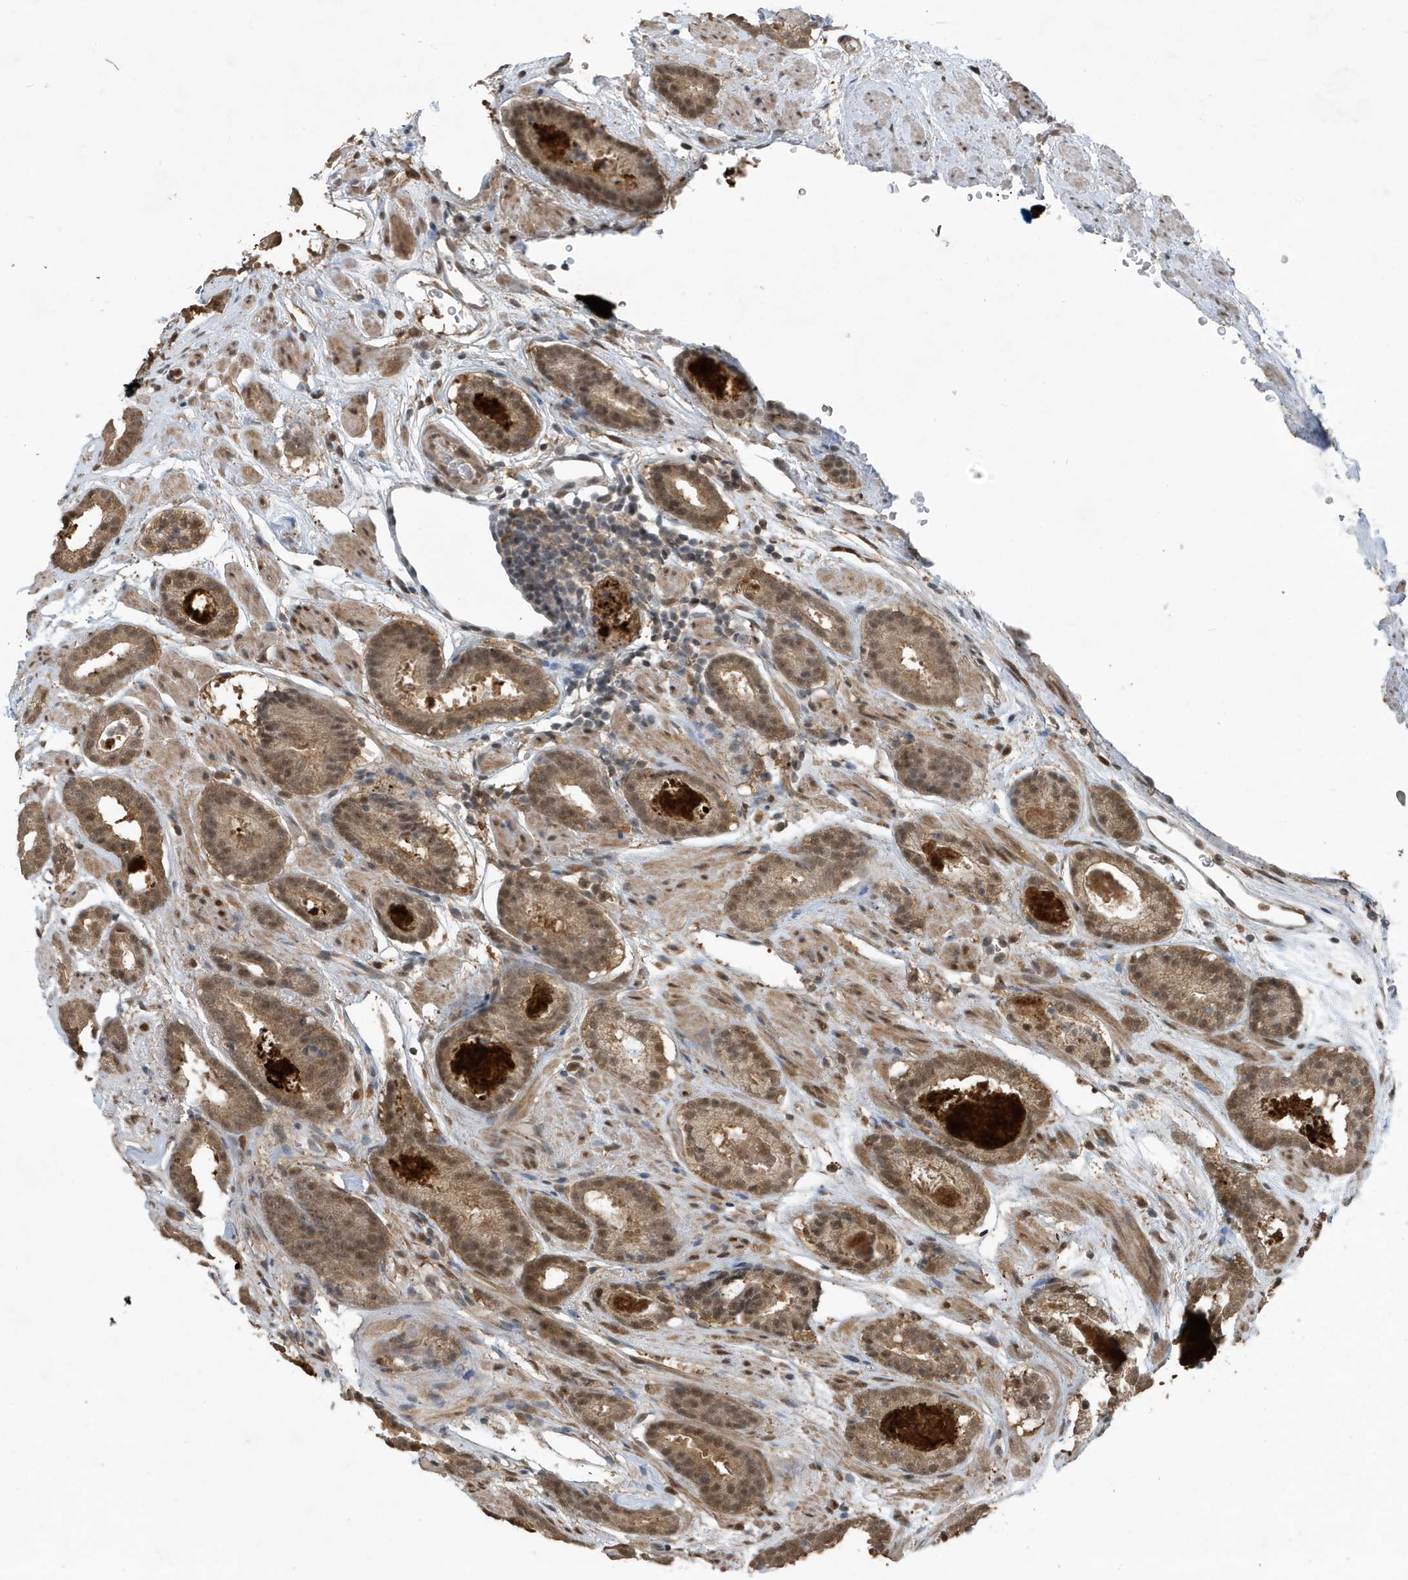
{"staining": {"intensity": "moderate", "quantity": ">75%", "location": "cytoplasmic/membranous,nuclear"}, "tissue": "prostate cancer", "cell_type": "Tumor cells", "image_type": "cancer", "snomed": [{"axis": "morphology", "description": "Adenocarcinoma, Low grade"}, {"axis": "topography", "description": "Prostate"}], "caption": "The image shows staining of prostate adenocarcinoma (low-grade), revealing moderate cytoplasmic/membranous and nuclear protein staining (brown color) within tumor cells.", "gene": "HSPA1A", "patient": {"sex": "male", "age": 69}}